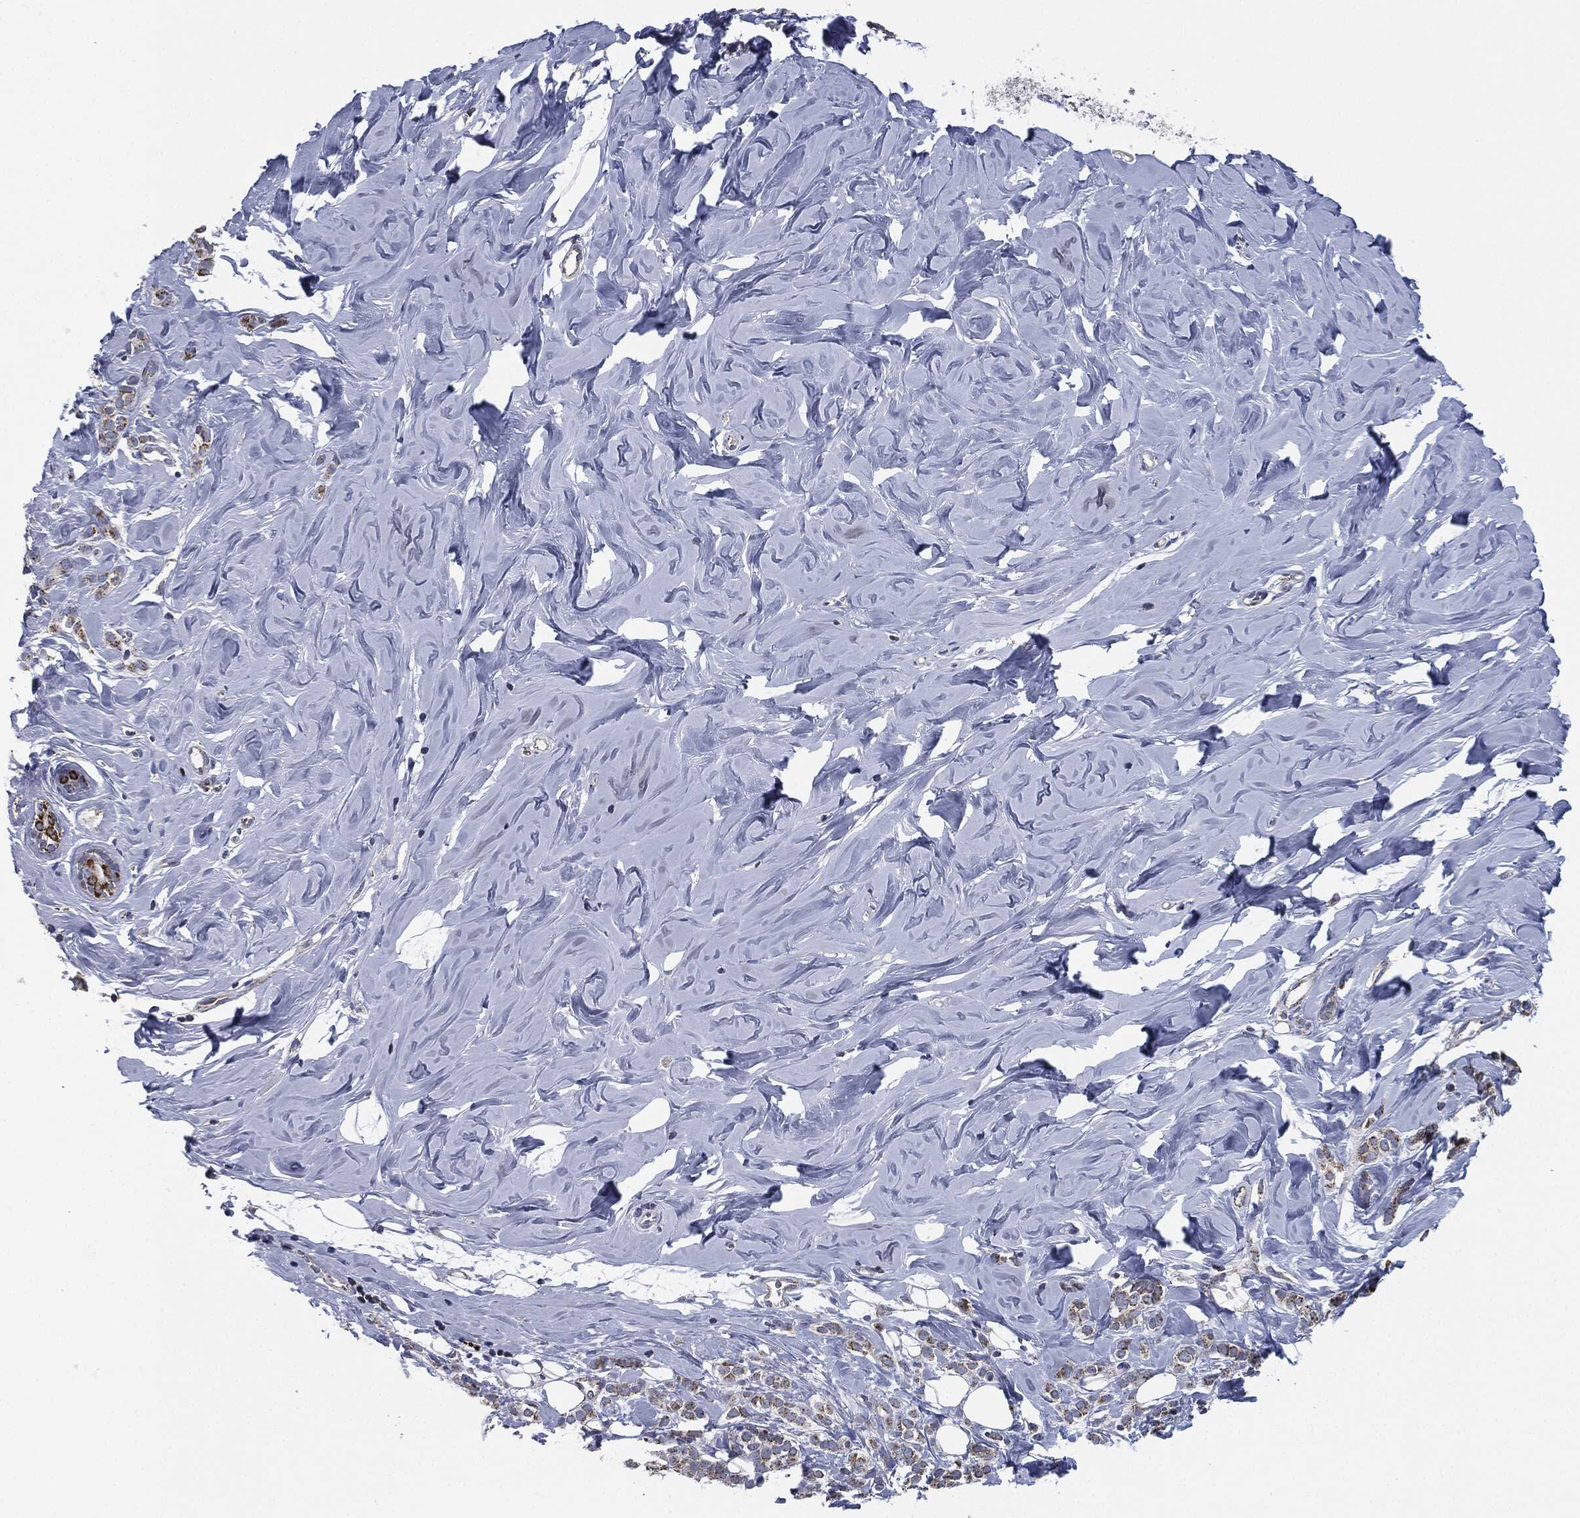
{"staining": {"intensity": "strong", "quantity": "25%-75%", "location": "cytoplasmic/membranous"}, "tissue": "breast cancer", "cell_type": "Tumor cells", "image_type": "cancer", "snomed": [{"axis": "morphology", "description": "Lobular carcinoma"}, {"axis": "topography", "description": "Breast"}], "caption": "Immunohistochemistry (IHC) staining of breast cancer, which reveals high levels of strong cytoplasmic/membranous staining in about 25%-75% of tumor cells indicating strong cytoplasmic/membranous protein positivity. The staining was performed using DAB (brown) for protein detection and nuclei were counterstained in hematoxylin (blue).", "gene": "SIGLEC9", "patient": {"sex": "female", "age": 49}}